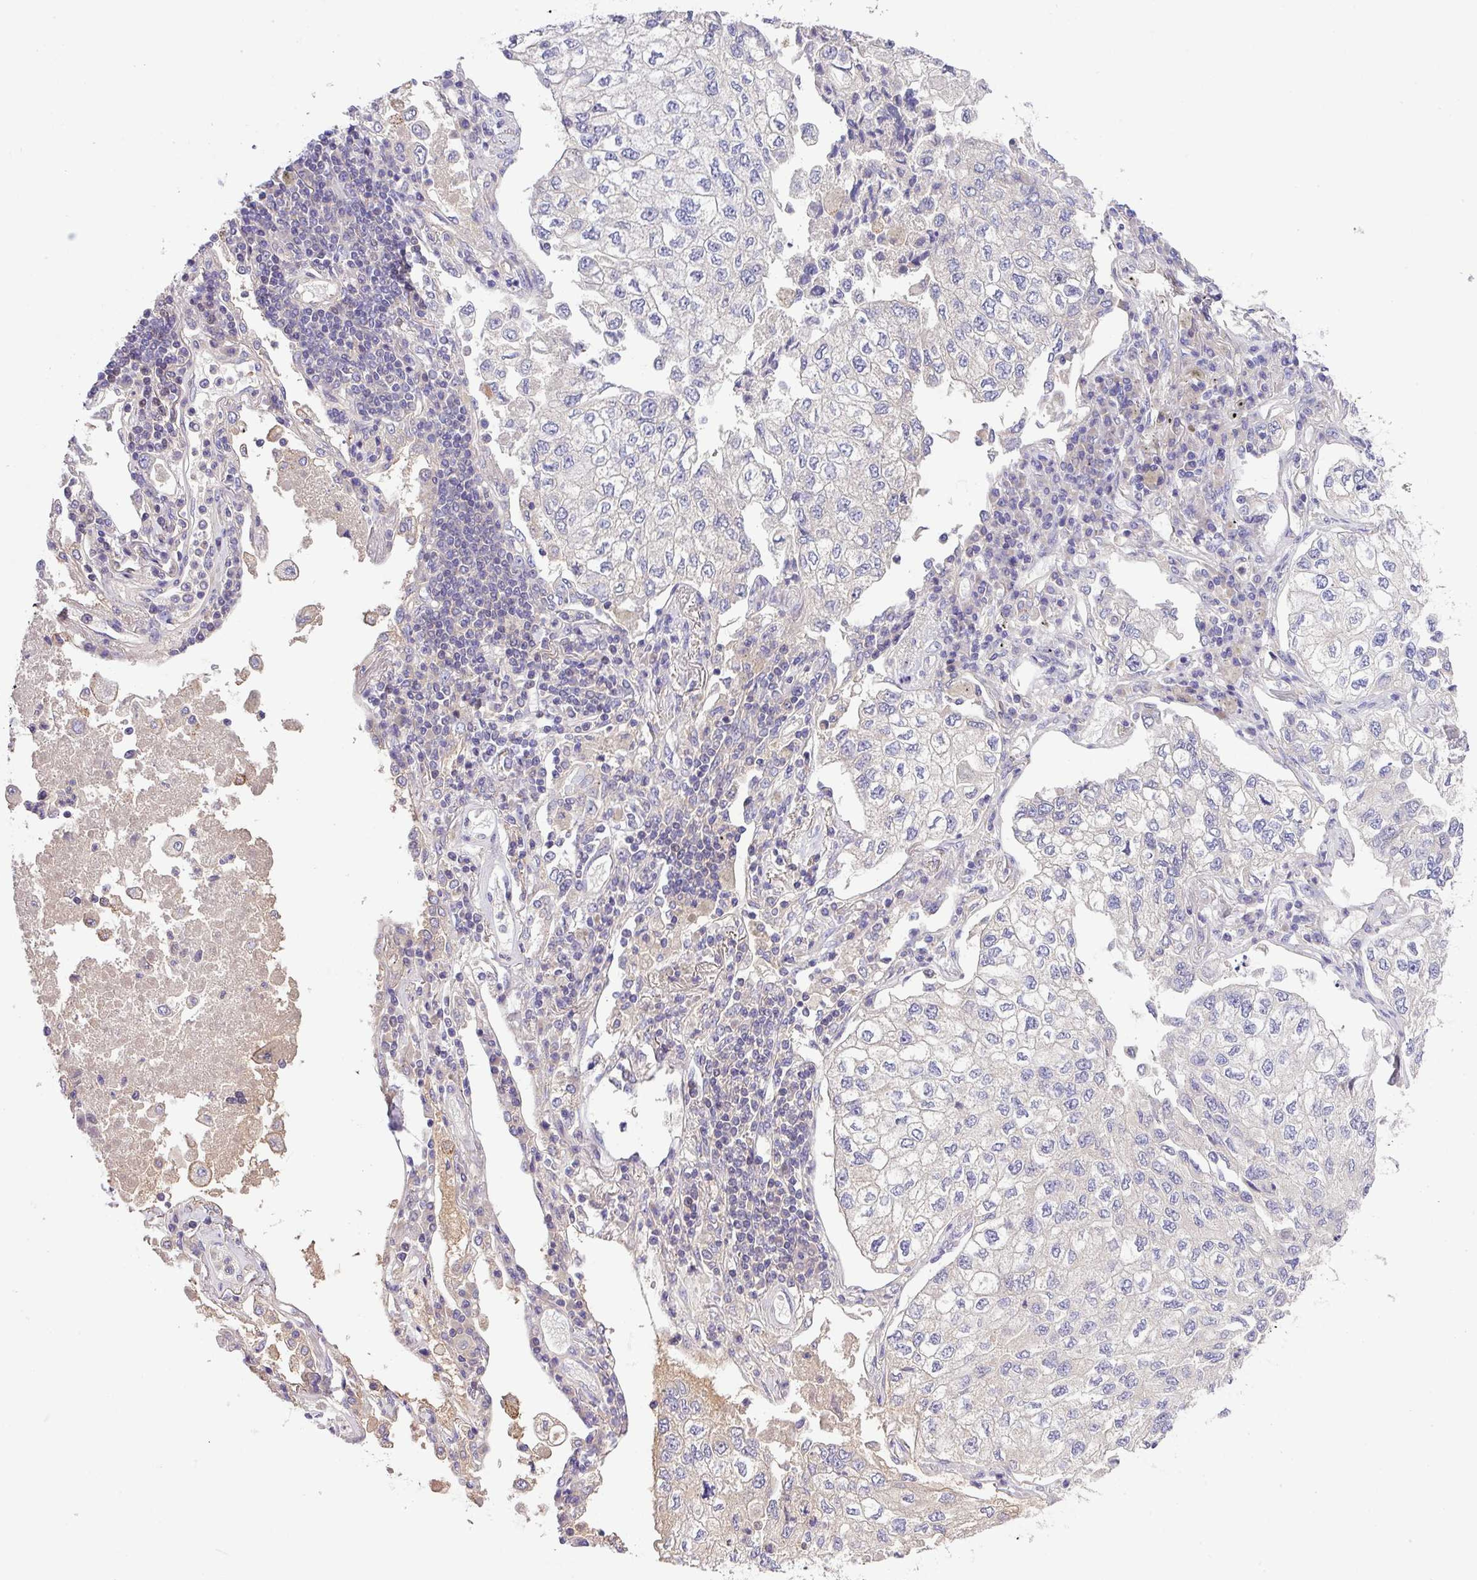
{"staining": {"intensity": "negative", "quantity": "none", "location": "none"}, "tissue": "lung cancer", "cell_type": "Tumor cells", "image_type": "cancer", "snomed": [{"axis": "morphology", "description": "Adenocarcinoma, NOS"}, {"axis": "topography", "description": "Lung"}], "caption": "Adenocarcinoma (lung) was stained to show a protein in brown. There is no significant positivity in tumor cells.", "gene": "DNAL1", "patient": {"sex": "male", "age": 63}}